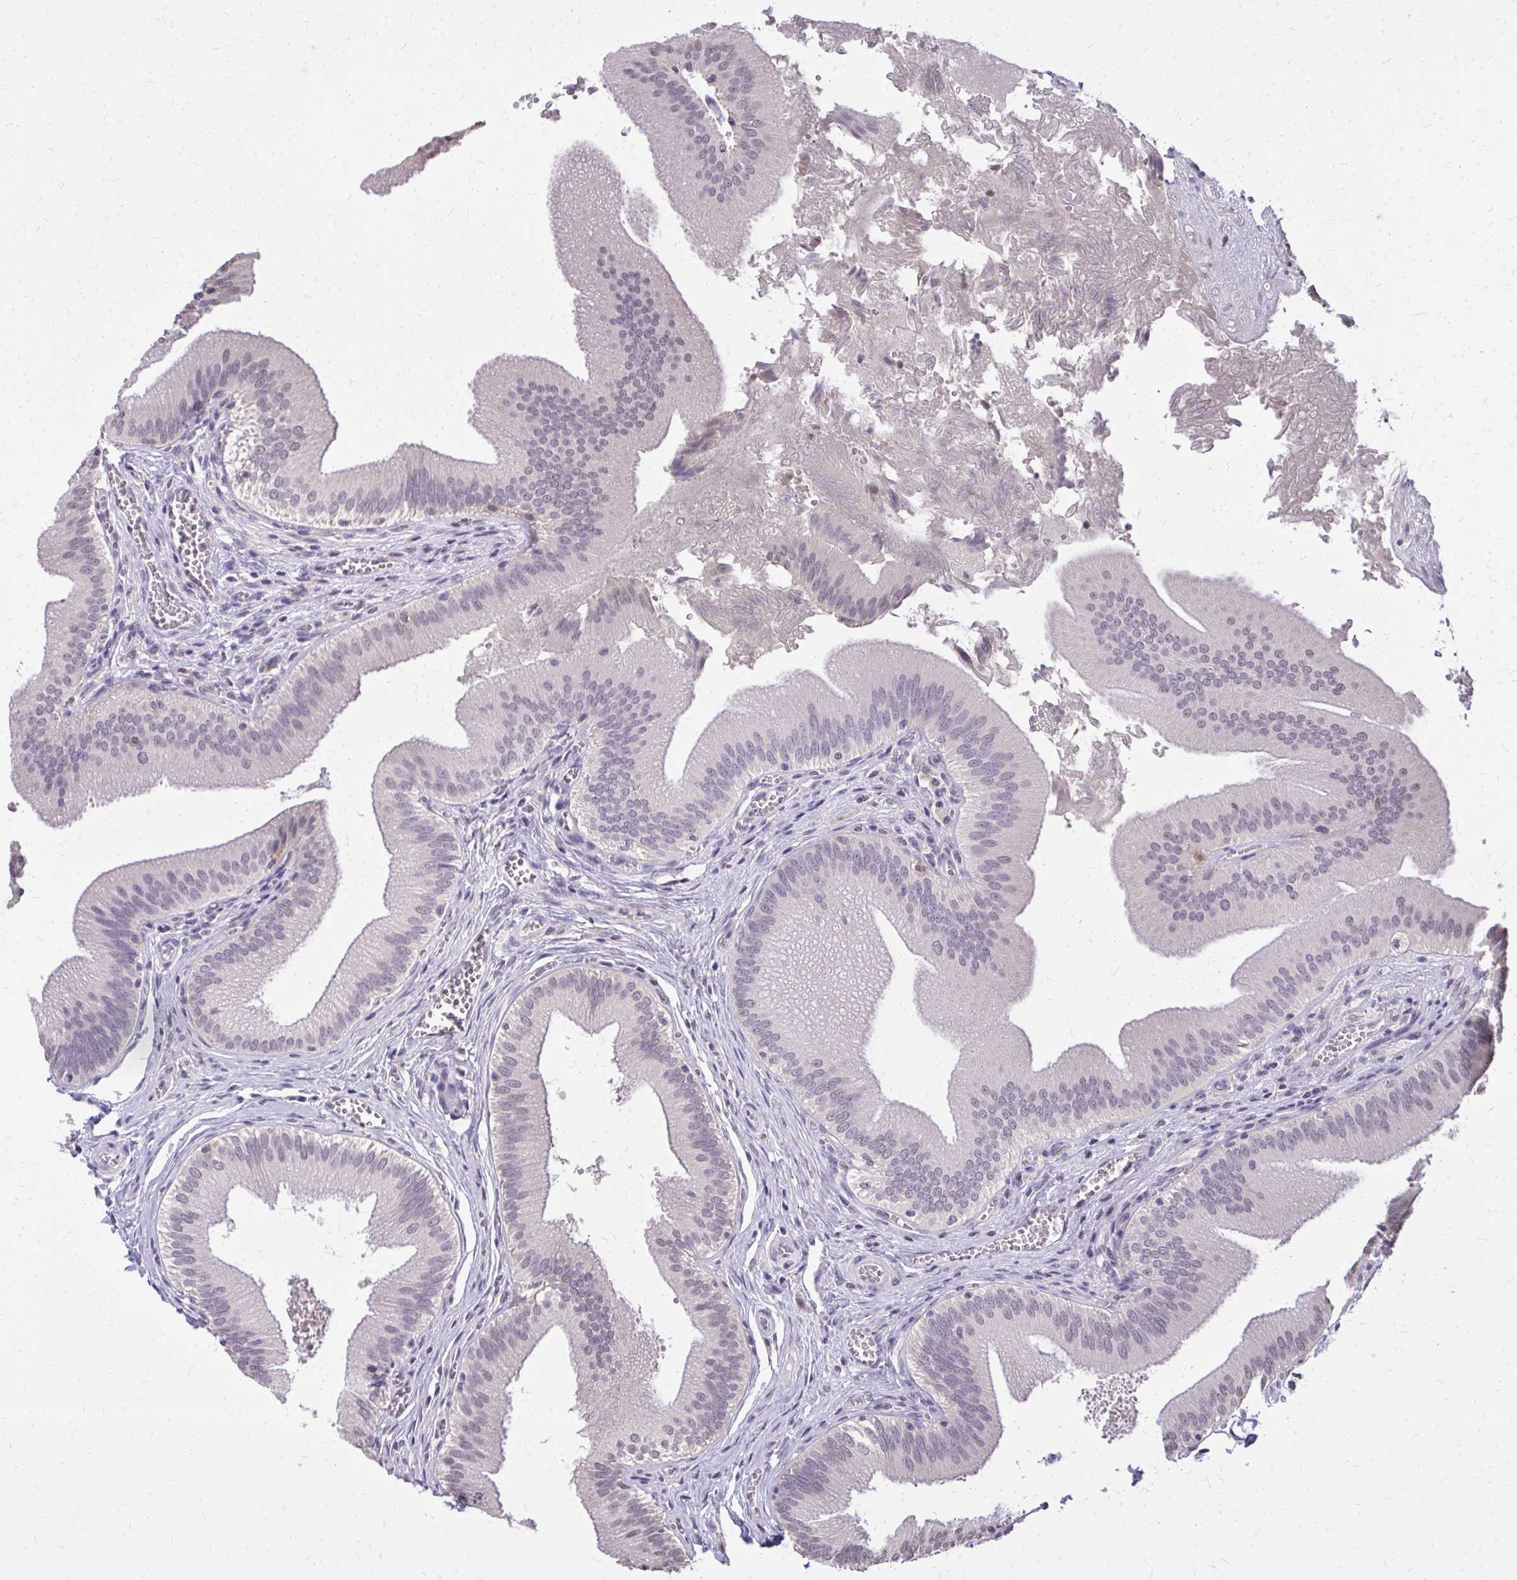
{"staining": {"intensity": "negative", "quantity": "none", "location": "none"}, "tissue": "gallbladder", "cell_type": "Glandular cells", "image_type": "normal", "snomed": [{"axis": "morphology", "description": "Normal tissue, NOS"}, {"axis": "topography", "description": "Gallbladder"}], "caption": "High power microscopy image of an IHC photomicrograph of benign gallbladder, revealing no significant staining in glandular cells. (DAB IHC, high magnification).", "gene": "AKAP5", "patient": {"sex": "male", "age": 17}}